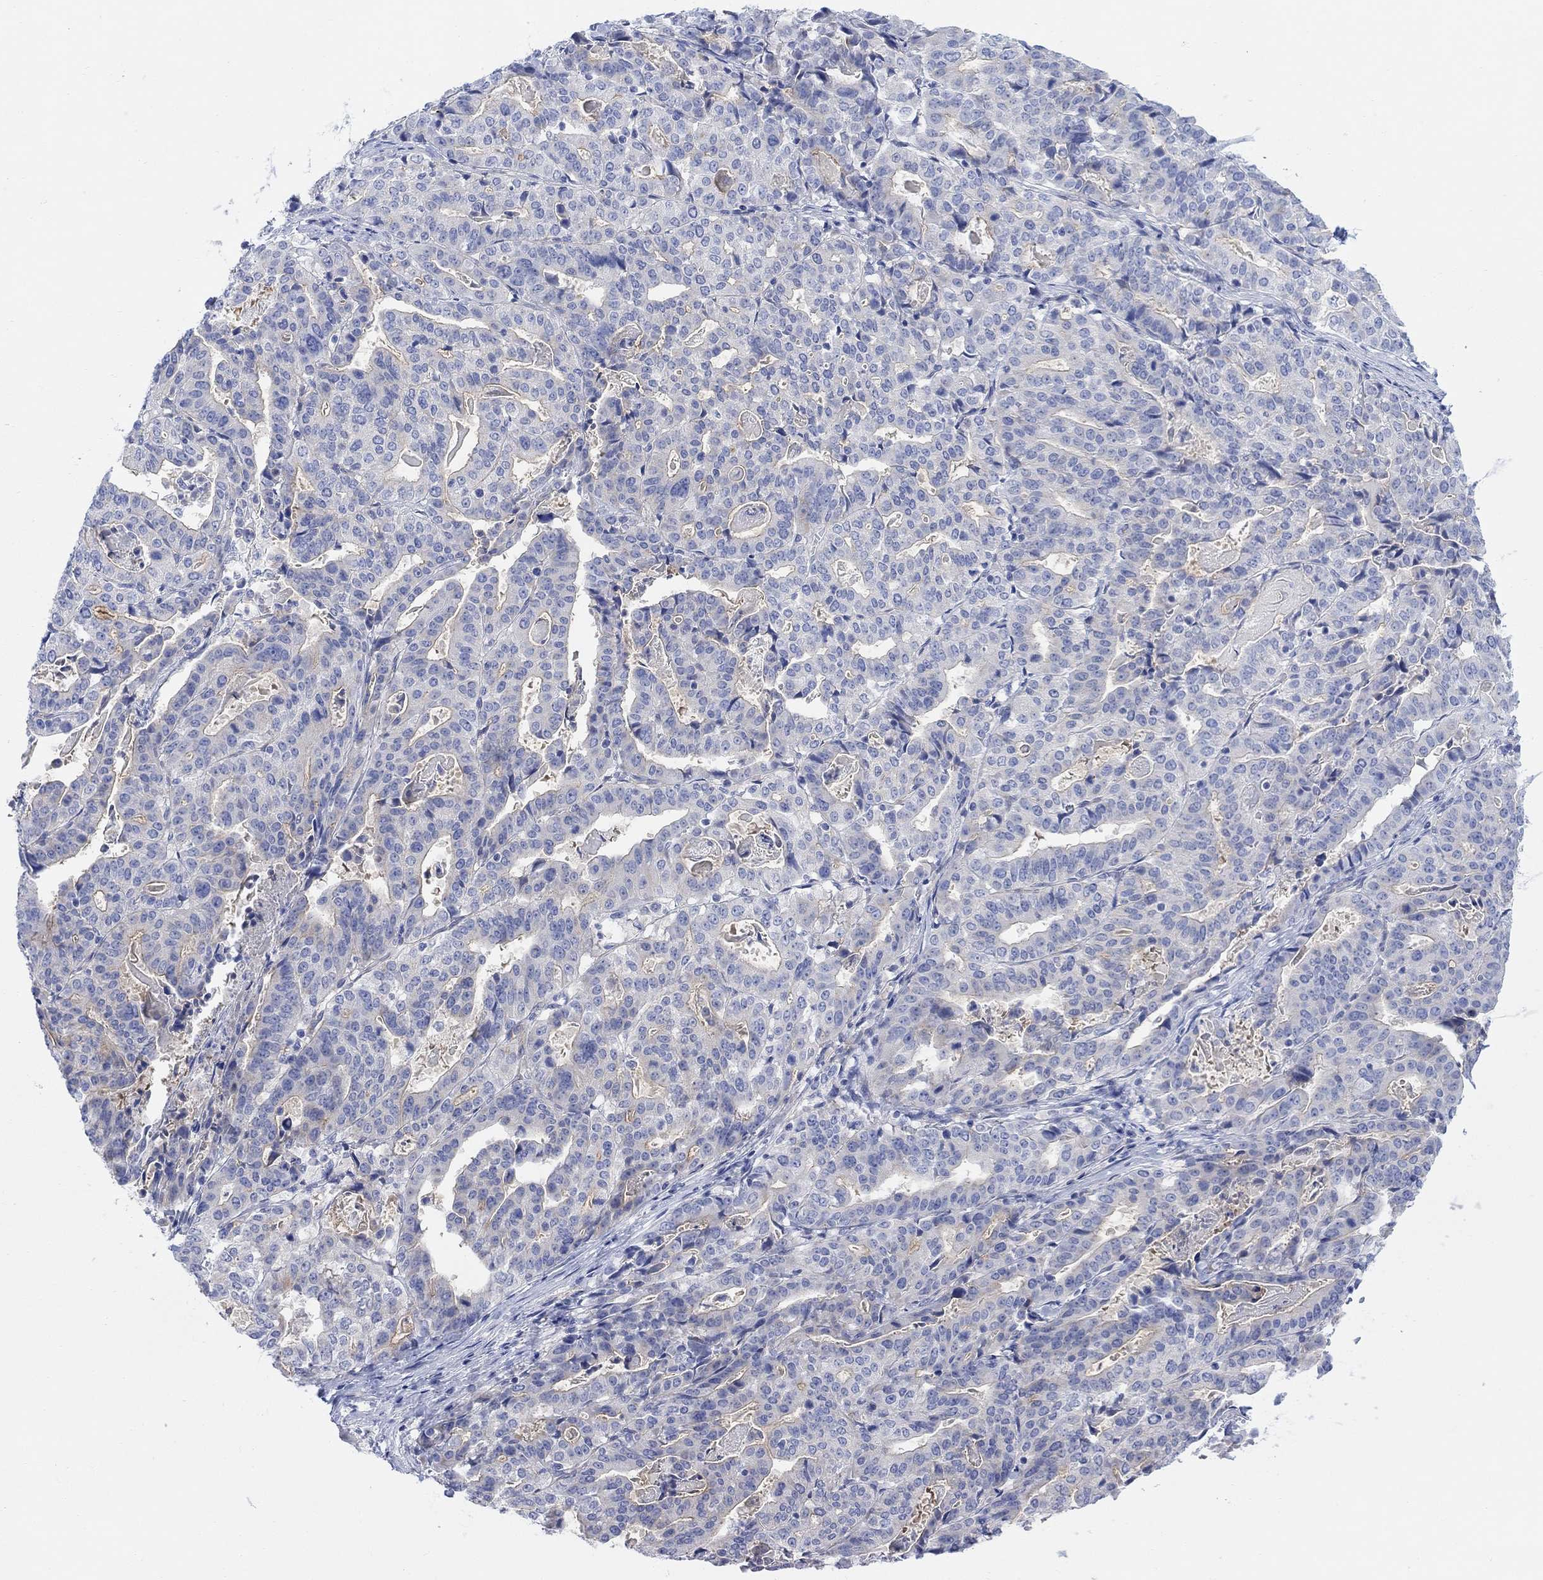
{"staining": {"intensity": "negative", "quantity": "none", "location": "none"}, "tissue": "stomach cancer", "cell_type": "Tumor cells", "image_type": "cancer", "snomed": [{"axis": "morphology", "description": "Adenocarcinoma, NOS"}, {"axis": "topography", "description": "Stomach"}], "caption": "IHC image of neoplastic tissue: stomach cancer (adenocarcinoma) stained with DAB (3,3'-diaminobenzidine) reveals no significant protein positivity in tumor cells.", "gene": "TLDC2", "patient": {"sex": "male", "age": 48}}